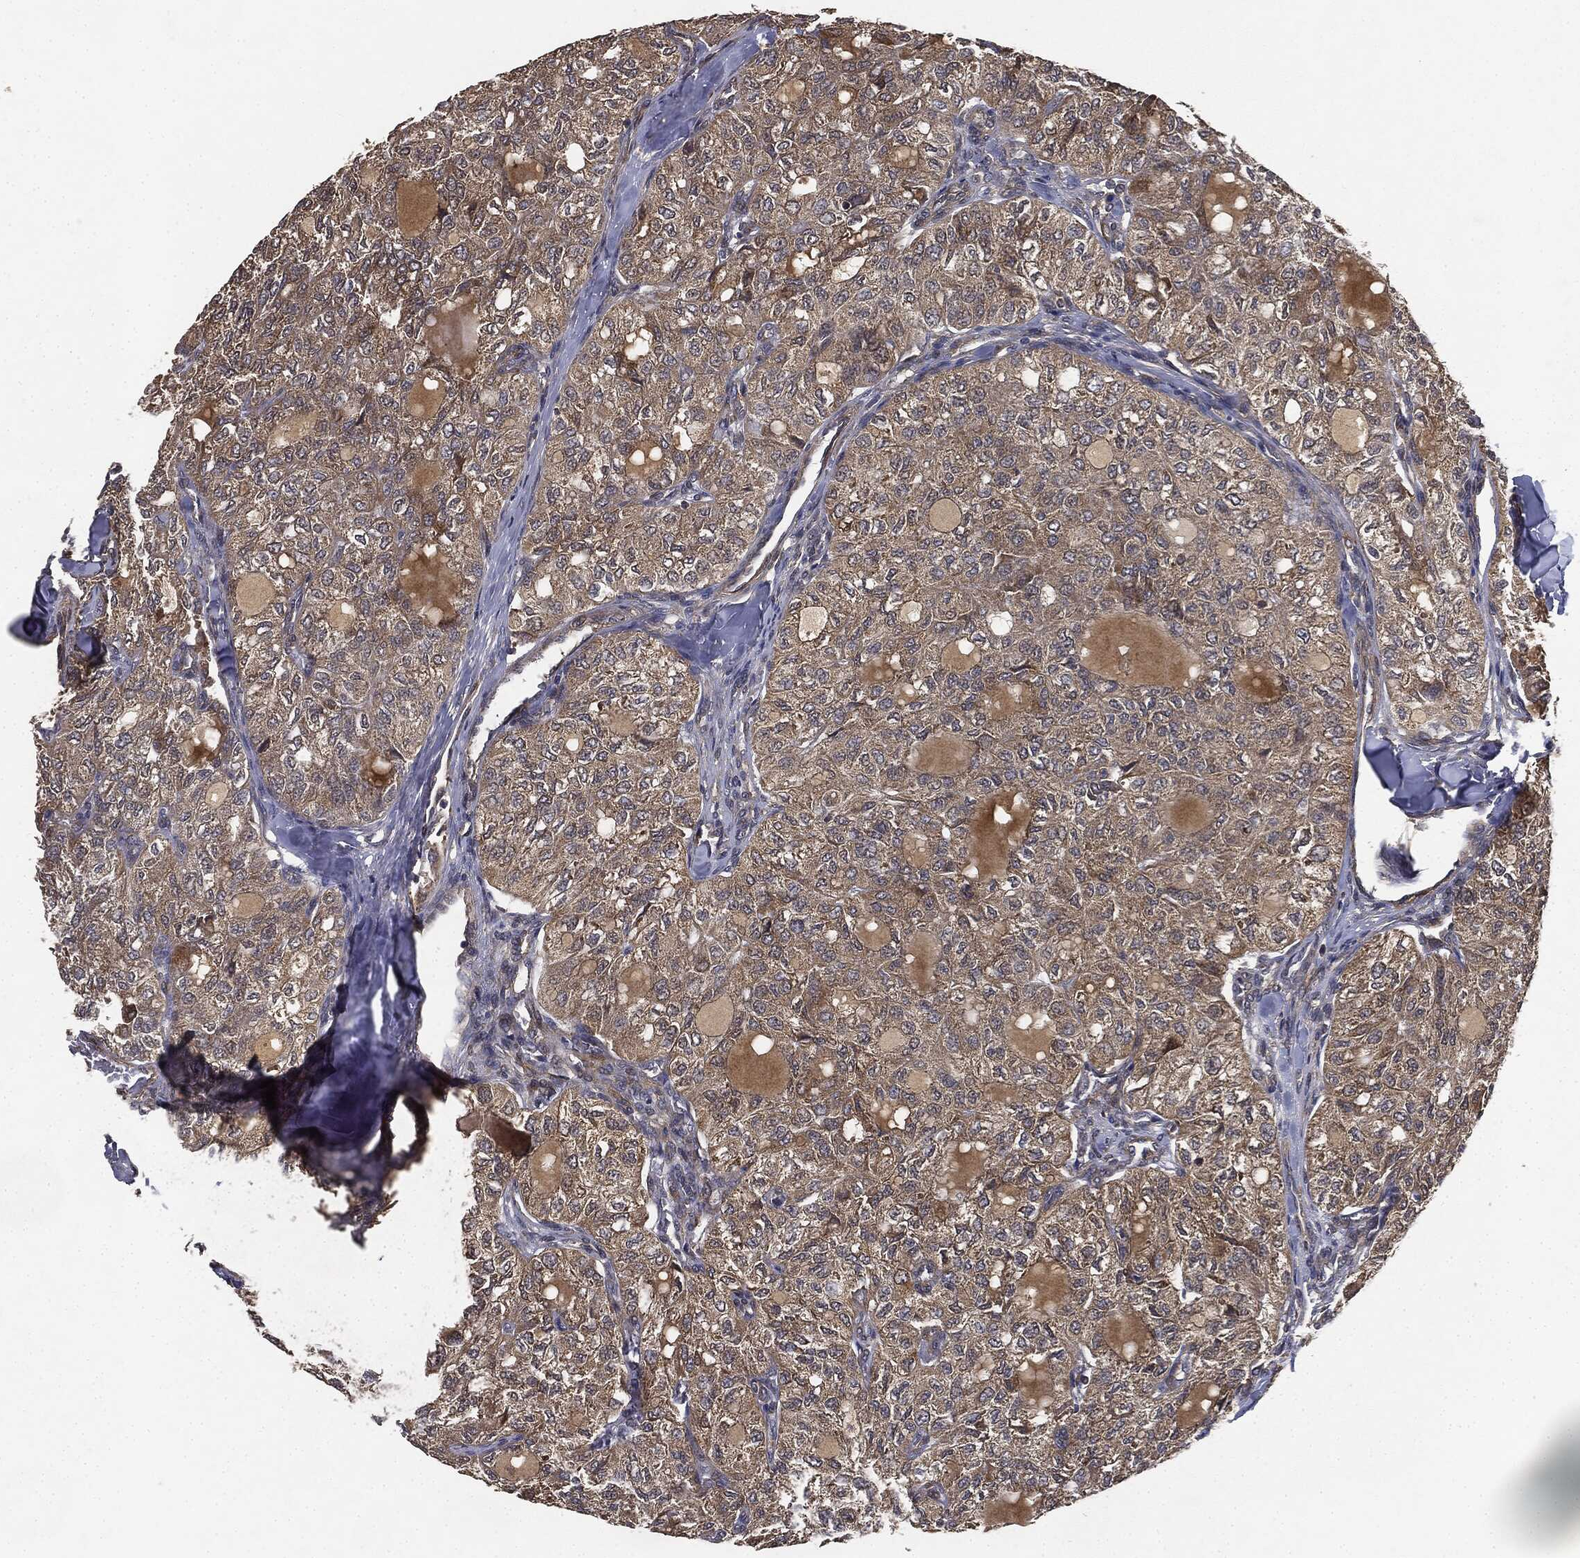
{"staining": {"intensity": "moderate", "quantity": ">75%", "location": "cytoplasmic/membranous"}, "tissue": "thyroid cancer", "cell_type": "Tumor cells", "image_type": "cancer", "snomed": [{"axis": "morphology", "description": "Follicular adenoma carcinoma, NOS"}, {"axis": "topography", "description": "Thyroid gland"}], "caption": "Tumor cells exhibit medium levels of moderate cytoplasmic/membranous positivity in about >75% of cells in human thyroid follicular adenoma carcinoma. (DAB IHC with brightfield microscopy, high magnification).", "gene": "MIER2", "patient": {"sex": "male", "age": 75}}